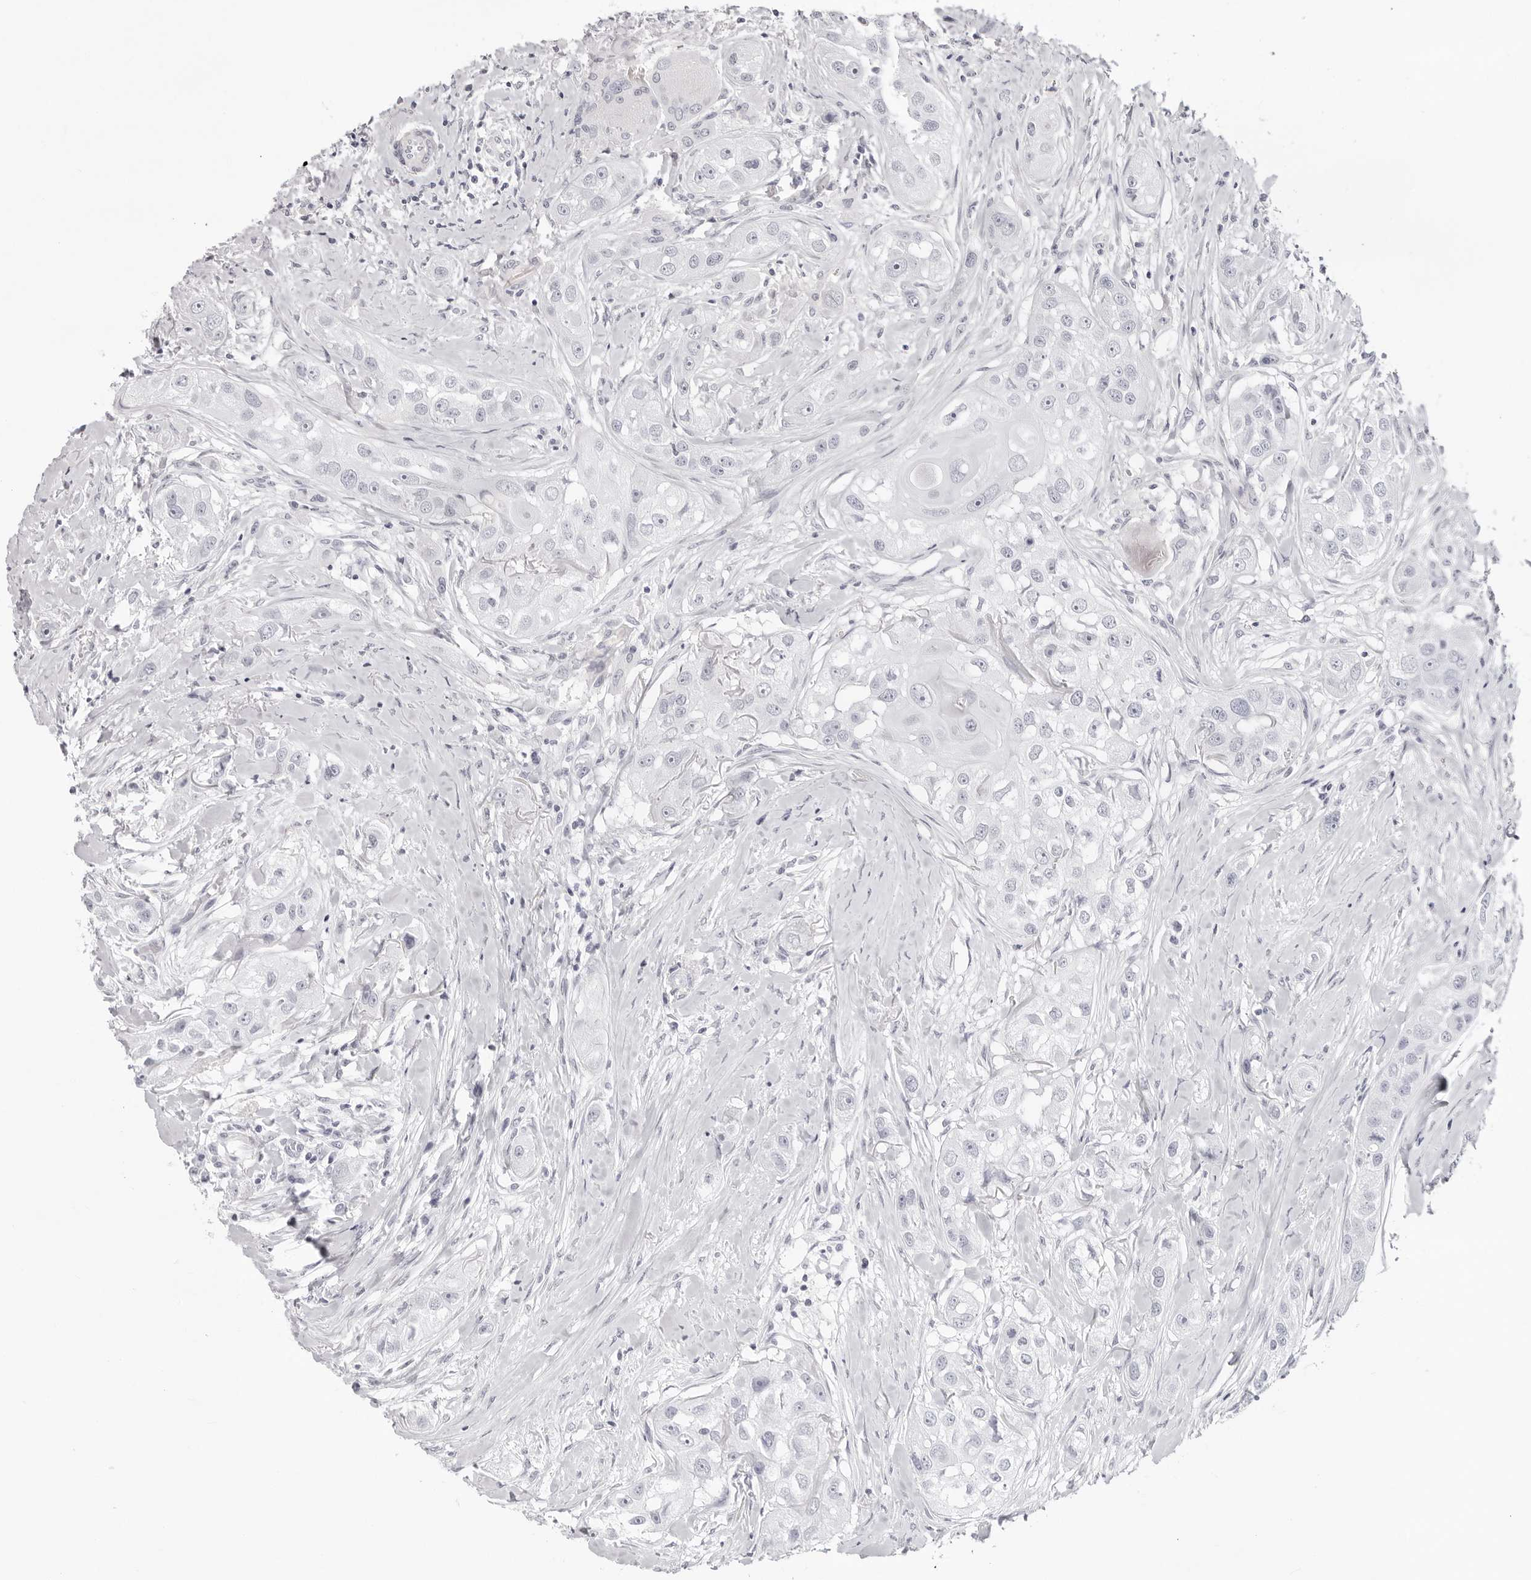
{"staining": {"intensity": "negative", "quantity": "none", "location": "none"}, "tissue": "head and neck cancer", "cell_type": "Tumor cells", "image_type": "cancer", "snomed": [{"axis": "morphology", "description": "Normal tissue, NOS"}, {"axis": "morphology", "description": "Squamous cell carcinoma, NOS"}, {"axis": "topography", "description": "Skeletal muscle"}, {"axis": "topography", "description": "Head-Neck"}], "caption": "Human squamous cell carcinoma (head and neck) stained for a protein using immunohistochemistry (IHC) exhibits no staining in tumor cells.", "gene": "INSL3", "patient": {"sex": "male", "age": 51}}